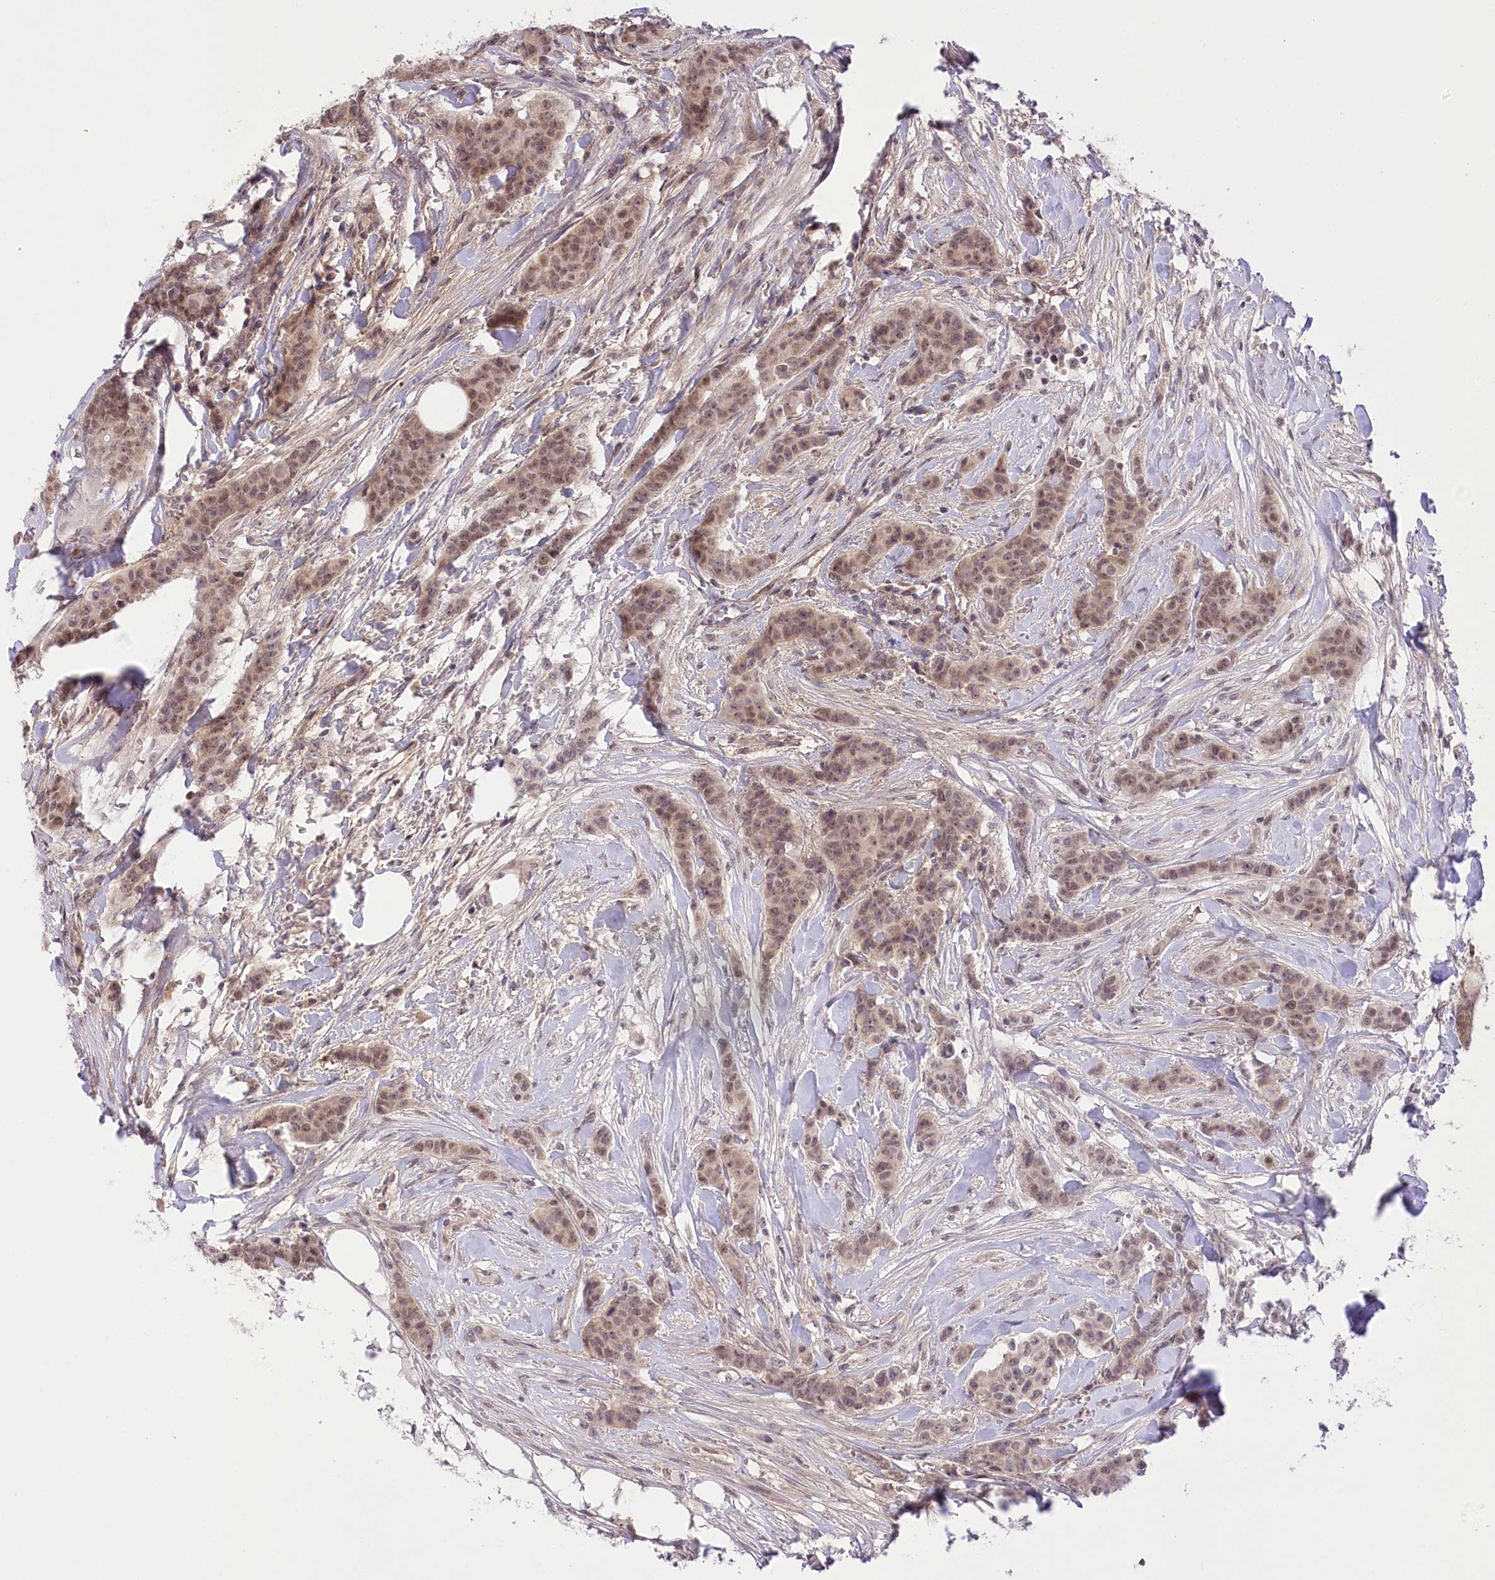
{"staining": {"intensity": "moderate", "quantity": "25%-75%", "location": "nuclear"}, "tissue": "breast cancer", "cell_type": "Tumor cells", "image_type": "cancer", "snomed": [{"axis": "morphology", "description": "Duct carcinoma"}, {"axis": "topography", "description": "Breast"}], "caption": "A high-resolution photomicrograph shows immunohistochemistry staining of breast cancer, which shows moderate nuclear staining in about 25%-75% of tumor cells.", "gene": "ZMAT2", "patient": {"sex": "female", "age": 40}}